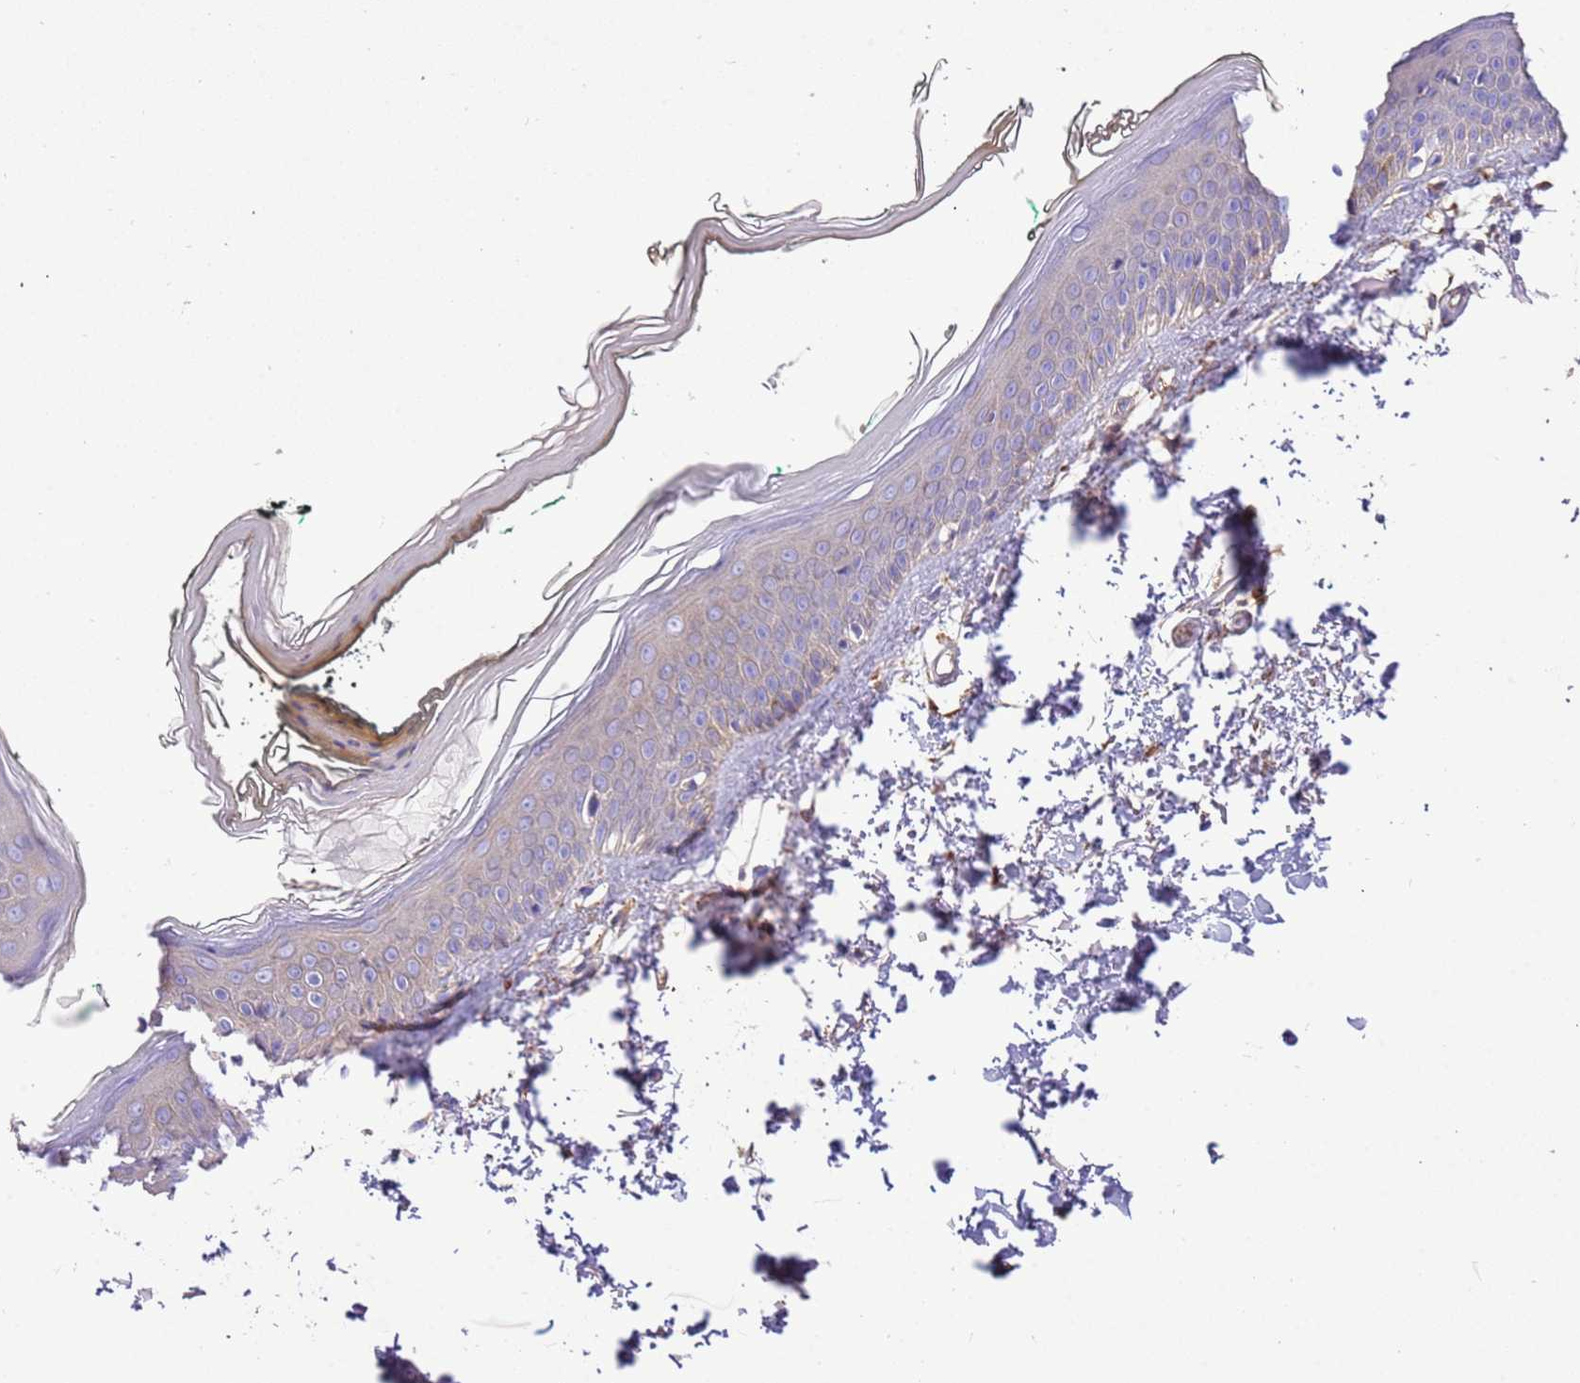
{"staining": {"intensity": "weak", "quantity": ">75%", "location": "cytoplasmic/membranous"}, "tissue": "skin", "cell_type": "Fibroblasts", "image_type": "normal", "snomed": [{"axis": "morphology", "description": "Normal tissue, NOS"}, {"axis": "topography", "description": "Skin"}], "caption": "Weak cytoplasmic/membranous protein positivity is present in about >75% of fibroblasts in skin.", "gene": "NAALADL1", "patient": {"sex": "male", "age": 62}}